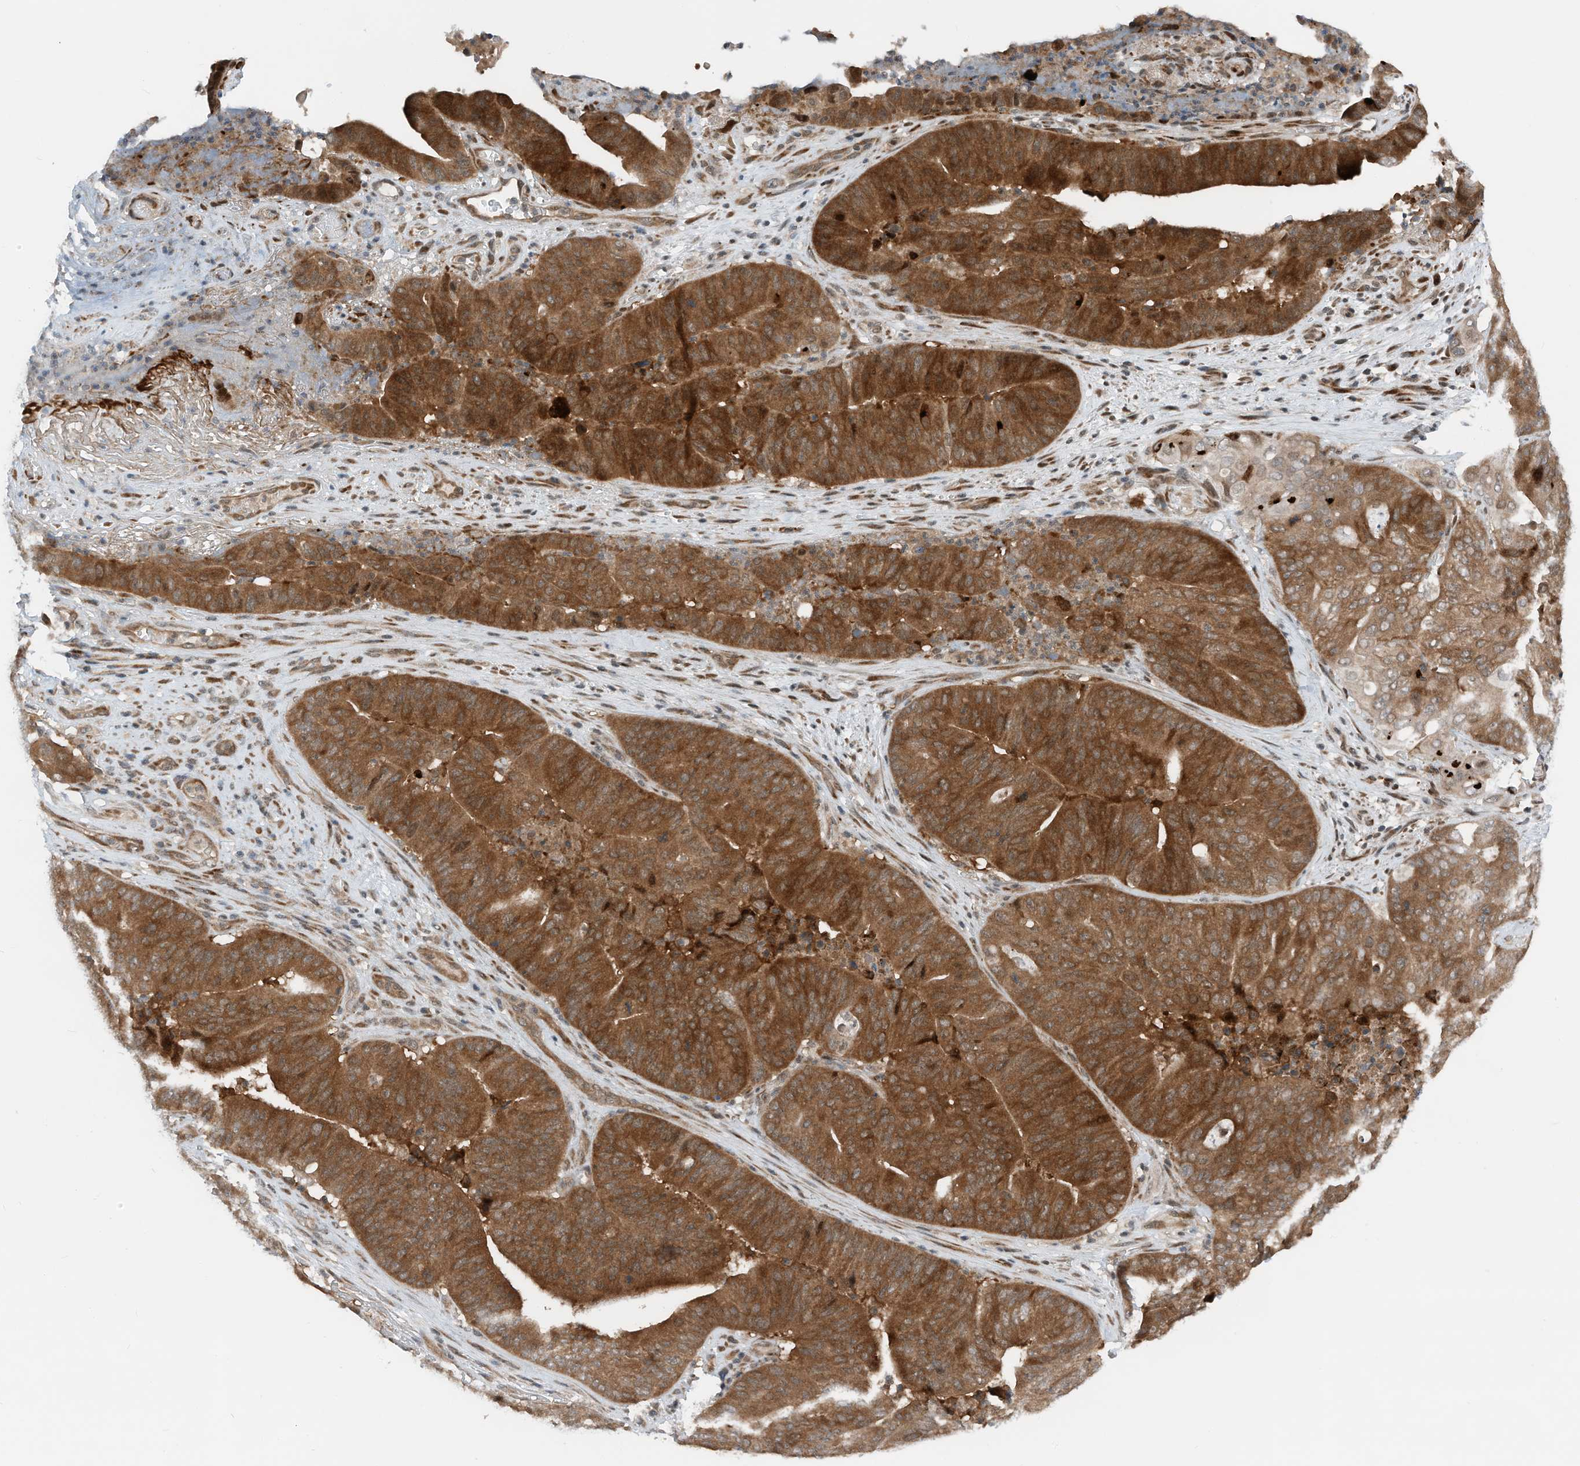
{"staining": {"intensity": "strong", "quantity": ">75%", "location": "cytoplasmic/membranous"}, "tissue": "pancreatic cancer", "cell_type": "Tumor cells", "image_type": "cancer", "snomed": [{"axis": "morphology", "description": "Adenocarcinoma, NOS"}, {"axis": "topography", "description": "Pancreas"}], "caption": "Approximately >75% of tumor cells in human adenocarcinoma (pancreatic) demonstrate strong cytoplasmic/membranous protein expression as visualized by brown immunohistochemical staining.", "gene": "RMND1", "patient": {"sex": "female", "age": 77}}